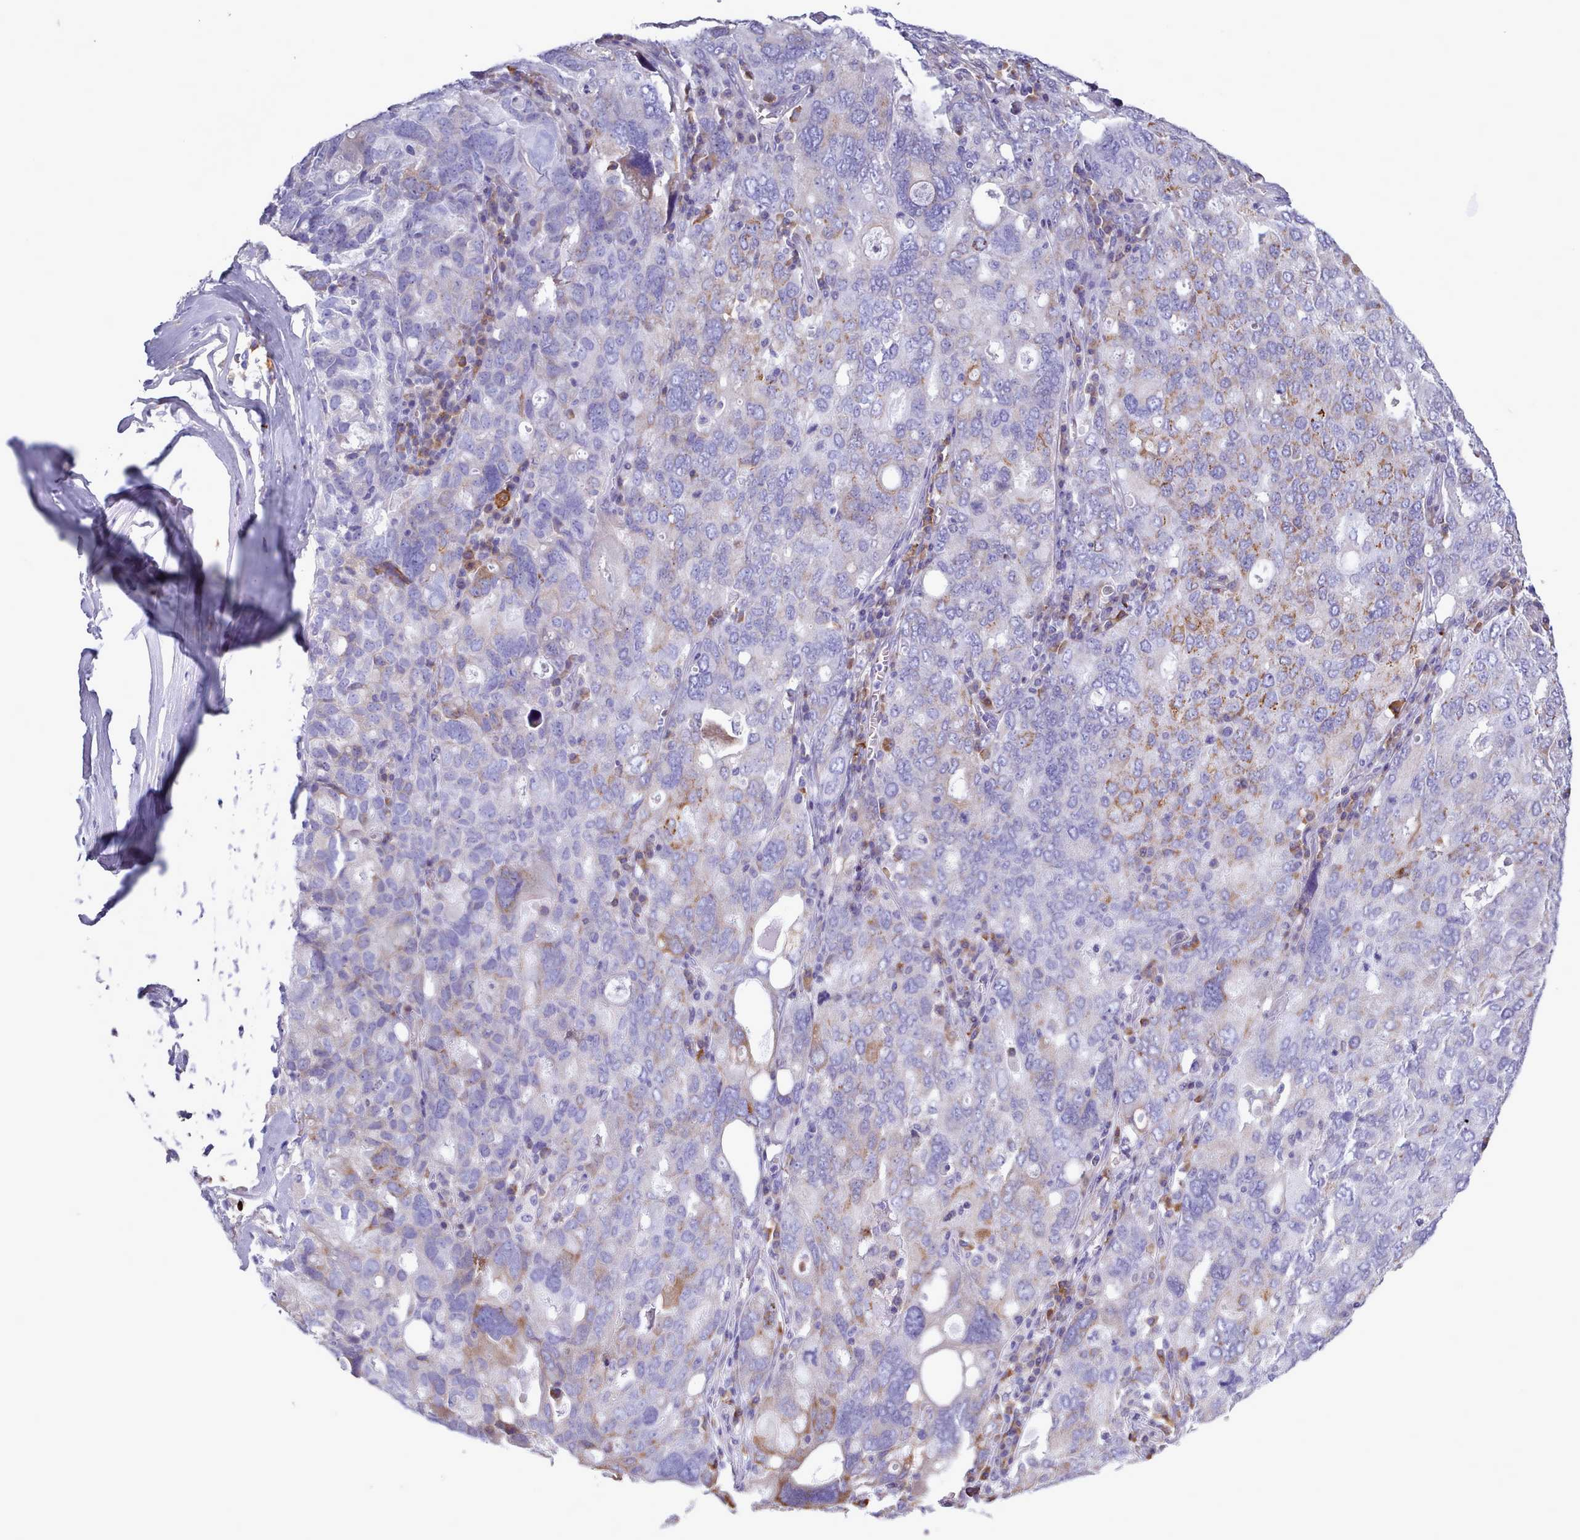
{"staining": {"intensity": "moderate", "quantity": "<25%", "location": "cytoplasmic/membranous"}, "tissue": "ovarian cancer", "cell_type": "Tumor cells", "image_type": "cancer", "snomed": [{"axis": "morphology", "description": "Carcinoma, endometroid"}, {"axis": "topography", "description": "Ovary"}], "caption": "Human ovarian endometroid carcinoma stained with a protein marker reveals moderate staining in tumor cells.", "gene": "XKR8", "patient": {"sex": "female", "age": 62}}